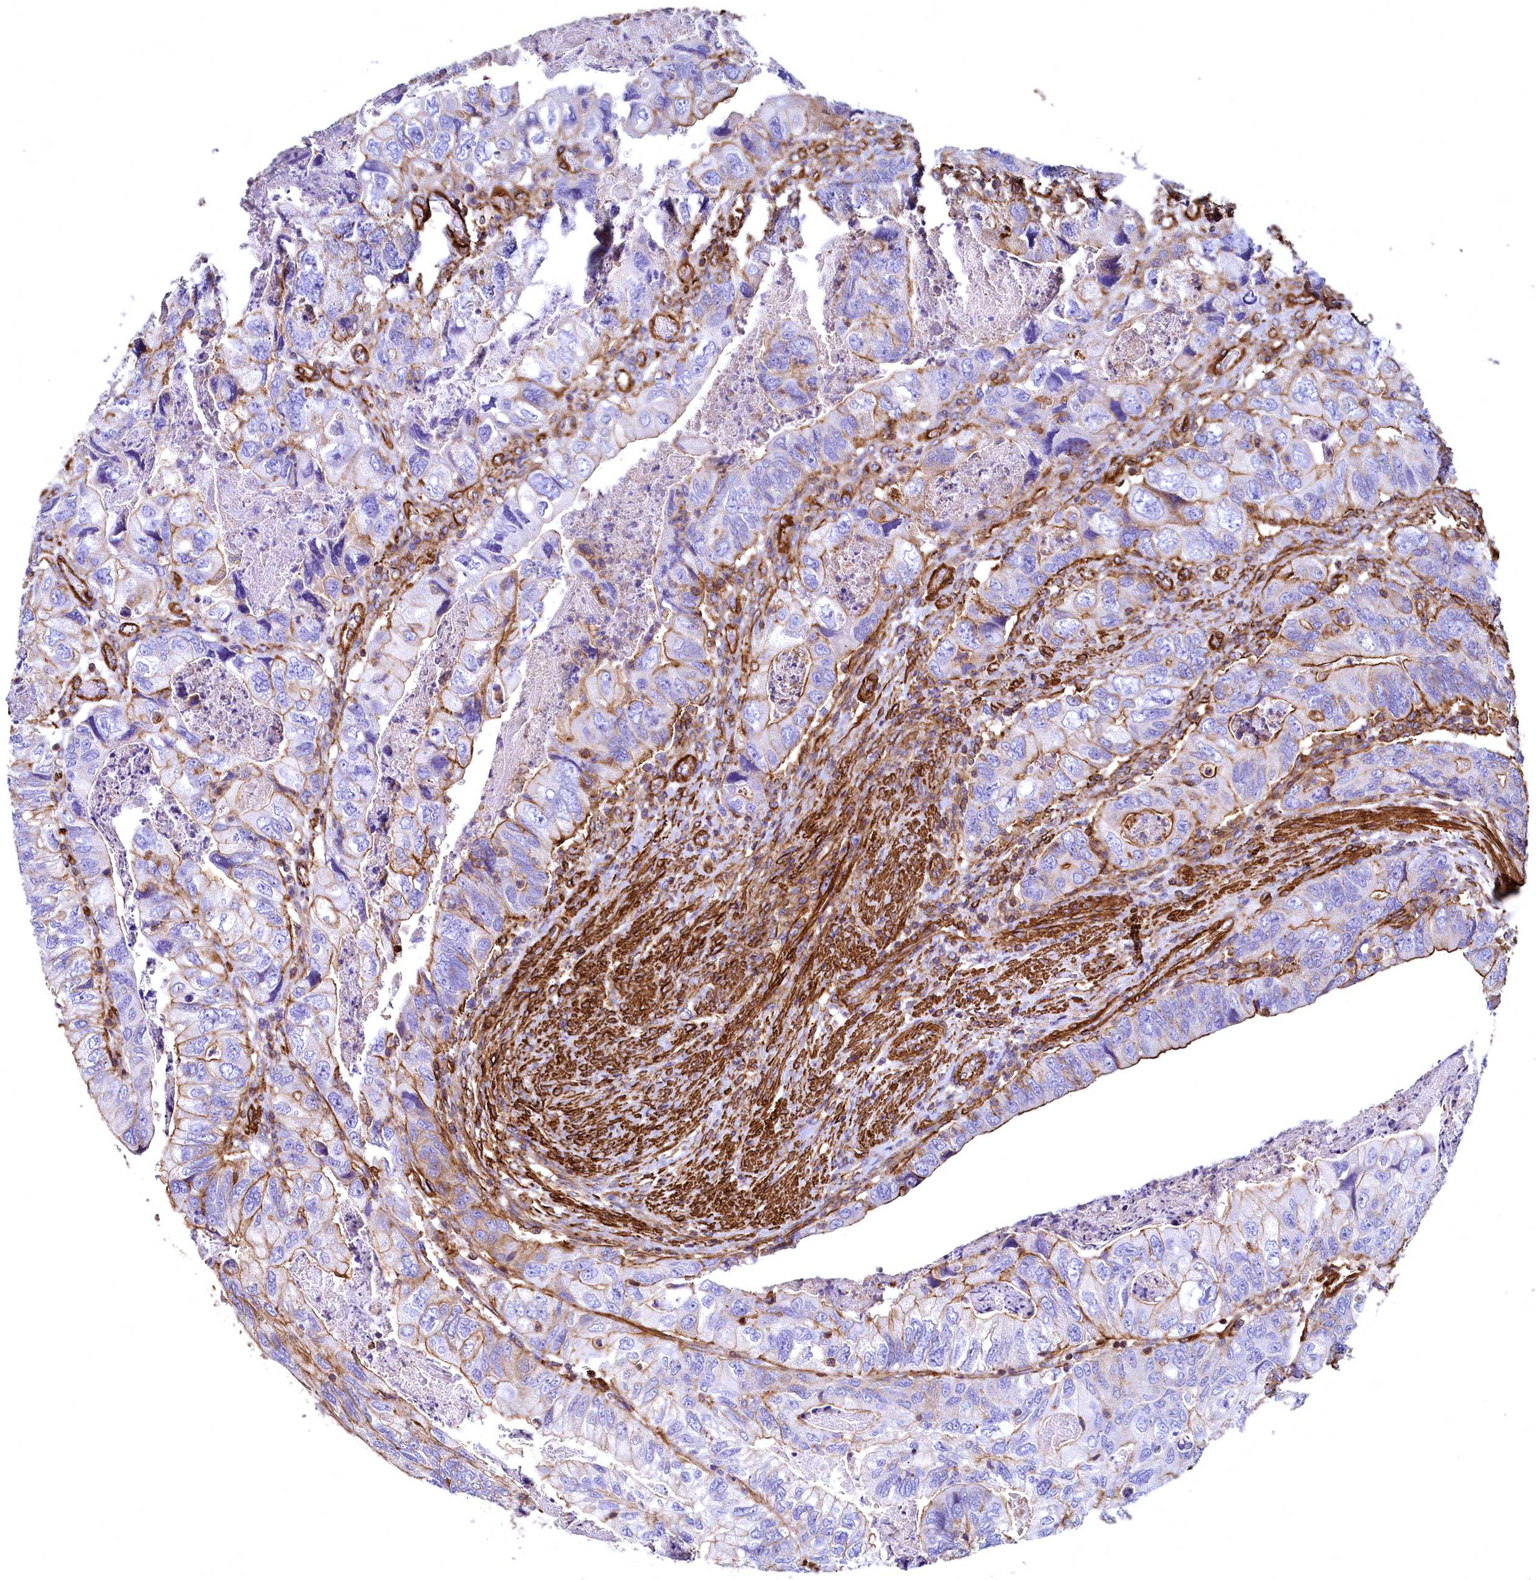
{"staining": {"intensity": "moderate", "quantity": "25%-75%", "location": "cytoplasmic/membranous"}, "tissue": "colorectal cancer", "cell_type": "Tumor cells", "image_type": "cancer", "snomed": [{"axis": "morphology", "description": "Adenocarcinoma, NOS"}, {"axis": "topography", "description": "Rectum"}], "caption": "Colorectal cancer (adenocarcinoma) was stained to show a protein in brown. There is medium levels of moderate cytoplasmic/membranous expression in about 25%-75% of tumor cells. The staining was performed using DAB (3,3'-diaminobenzidine) to visualize the protein expression in brown, while the nuclei were stained in blue with hematoxylin (Magnification: 20x).", "gene": "THBS1", "patient": {"sex": "male", "age": 63}}